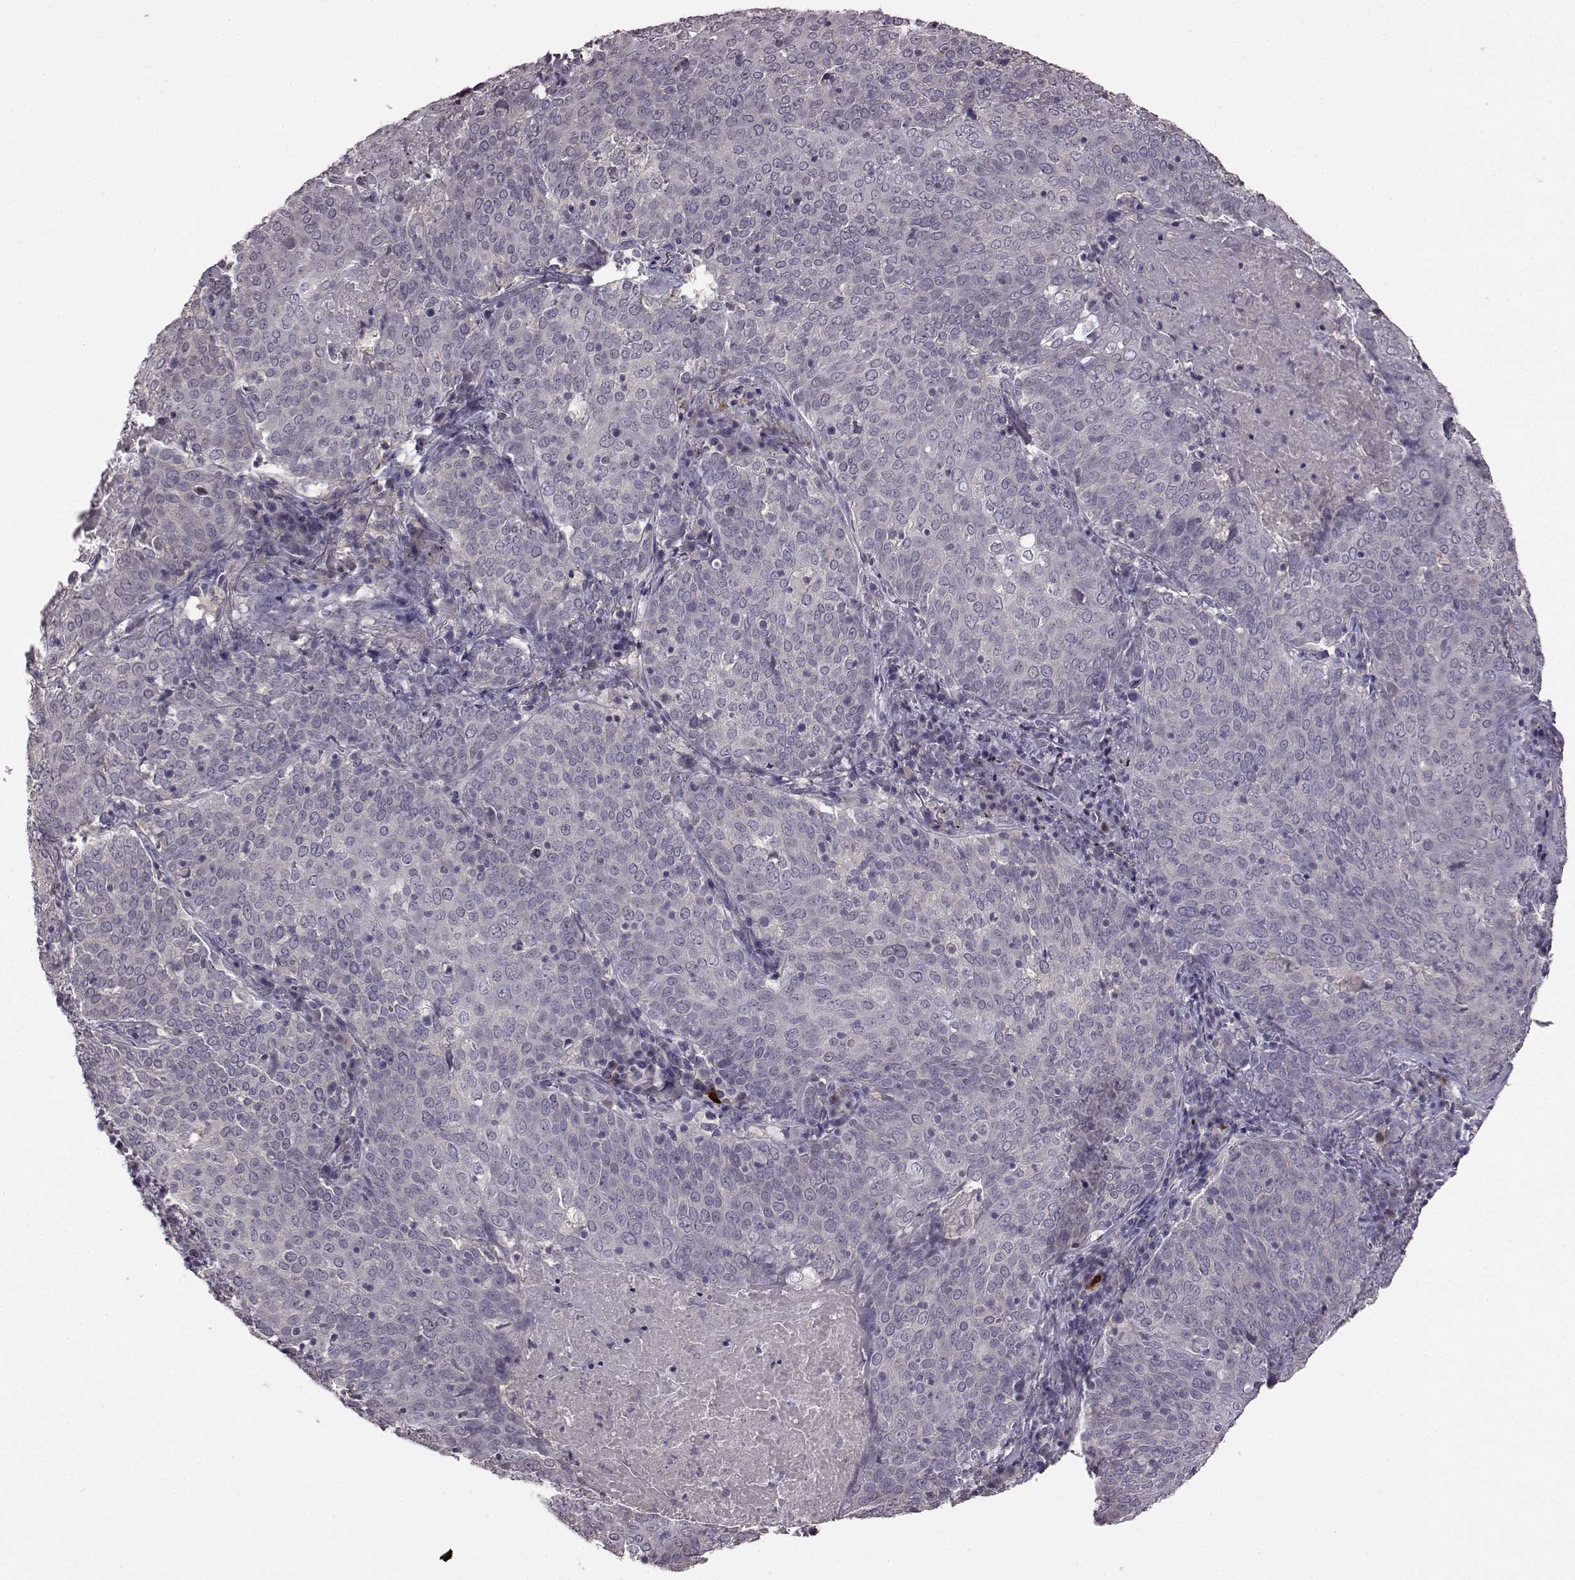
{"staining": {"intensity": "negative", "quantity": "none", "location": "none"}, "tissue": "lung cancer", "cell_type": "Tumor cells", "image_type": "cancer", "snomed": [{"axis": "morphology", "description": "Squamous cell carcinoma, NOS"}, {"axis": "topography", "description": "Lung"}], "caption": "This is an immunohistochemistry (IHC) photomicrograph of human lung cancer. There is no staining in tumor cells.", "gene": "ADGRG2", "patient": {"sex": "male", "age": 82}}